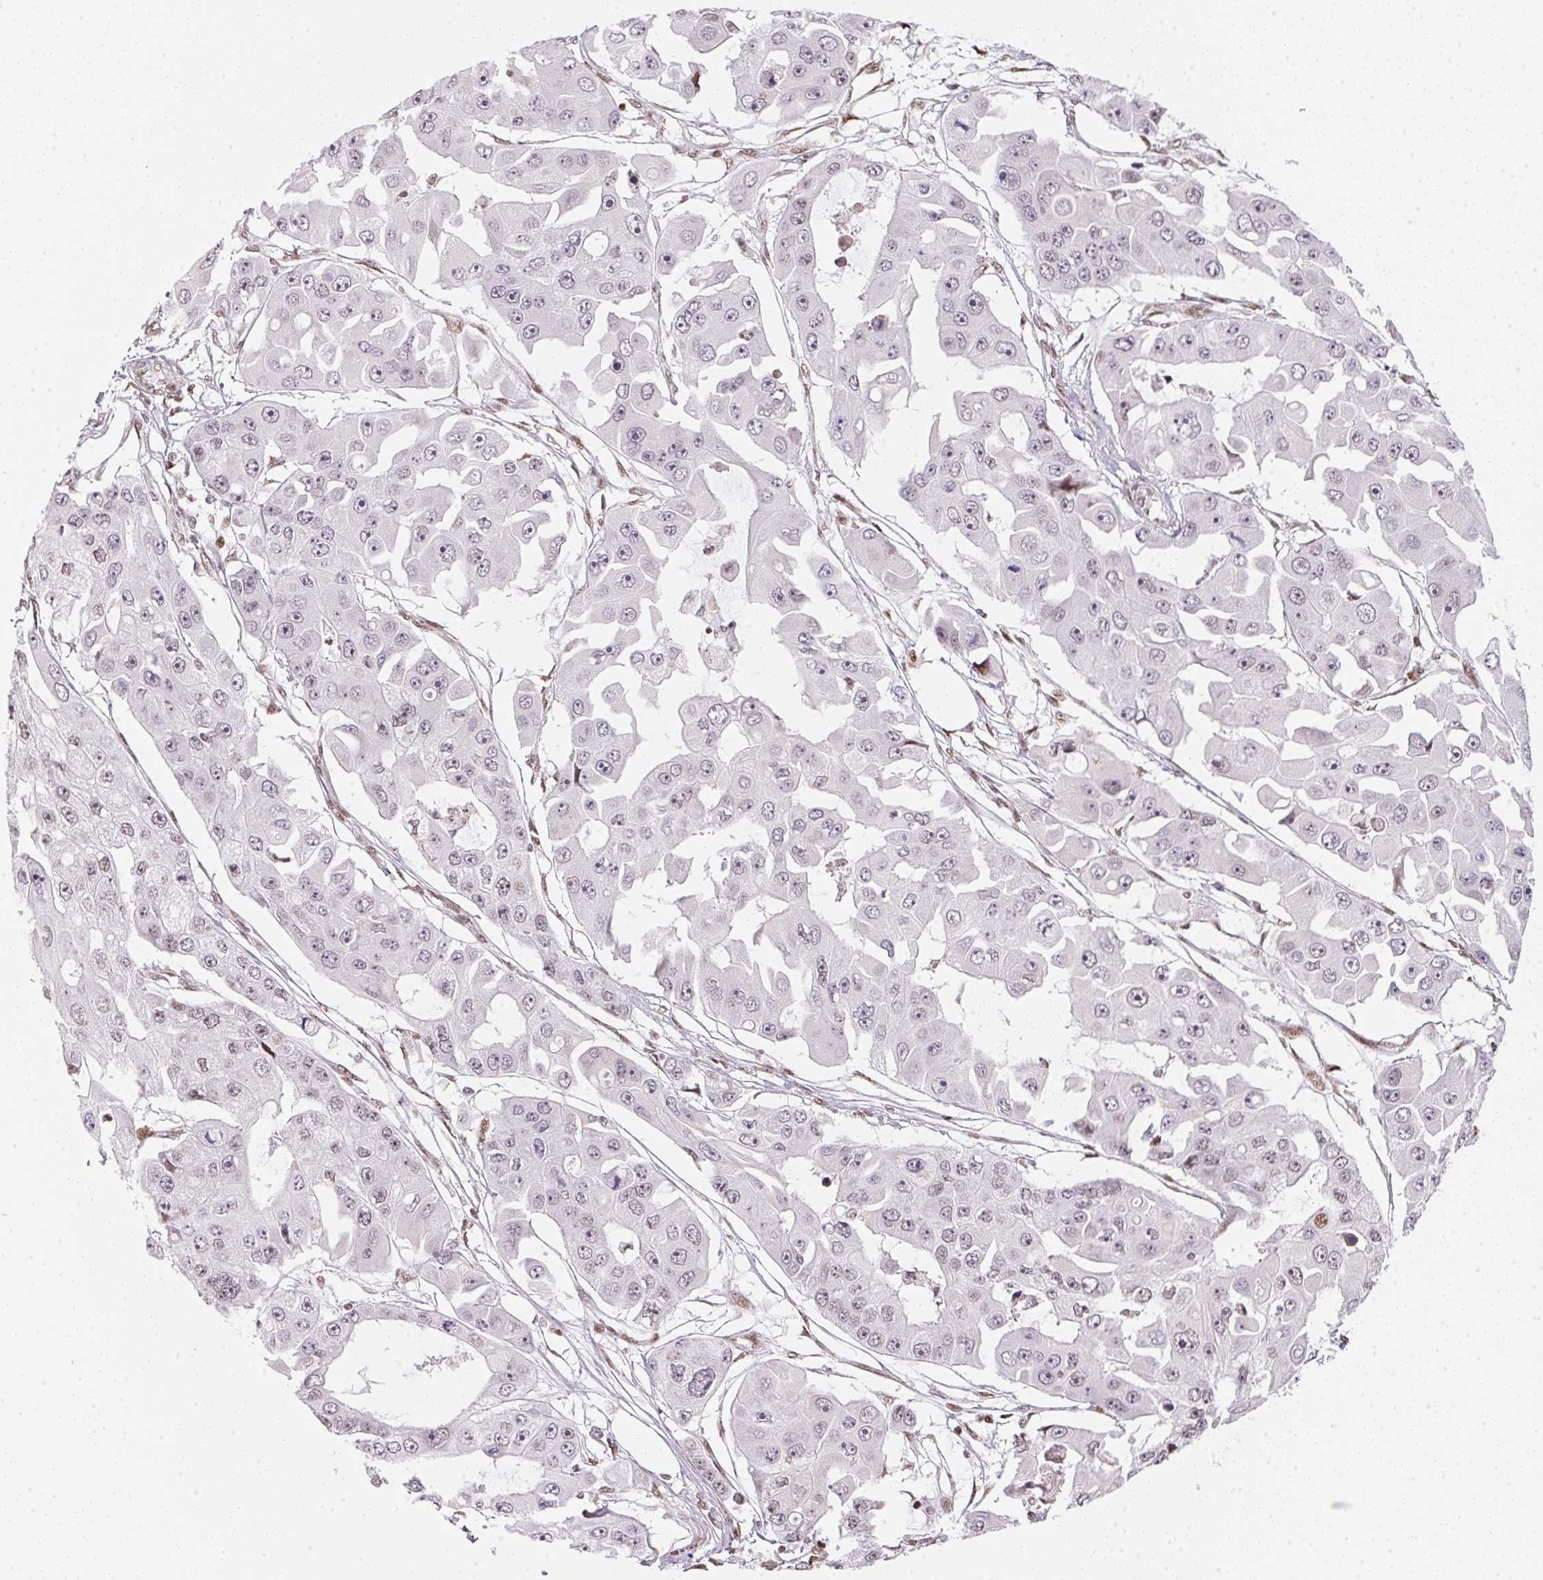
{"staining": {"intensity": "negative", "quantity": "none", "location": "none"}, "tissue": "ovarian cancer", "cell_type": "Tumor cells", "image_type": "cancer", "snomed": [{"axis": "morphology", "description": "Cystadenocarcinoma, serous, NOS"}, {"axis": "topography", "description": "Ovary"}], "caption": "Immunohistochemistry (IHC) micrograph of neoplastic tissue: human ovarian cancer (serous cystadenocarcinoma) stained with DAB displays no significant protein expression in tumor cells.", "gene": "KAT6A", "patient": {"sex": "female", "age": 56}}